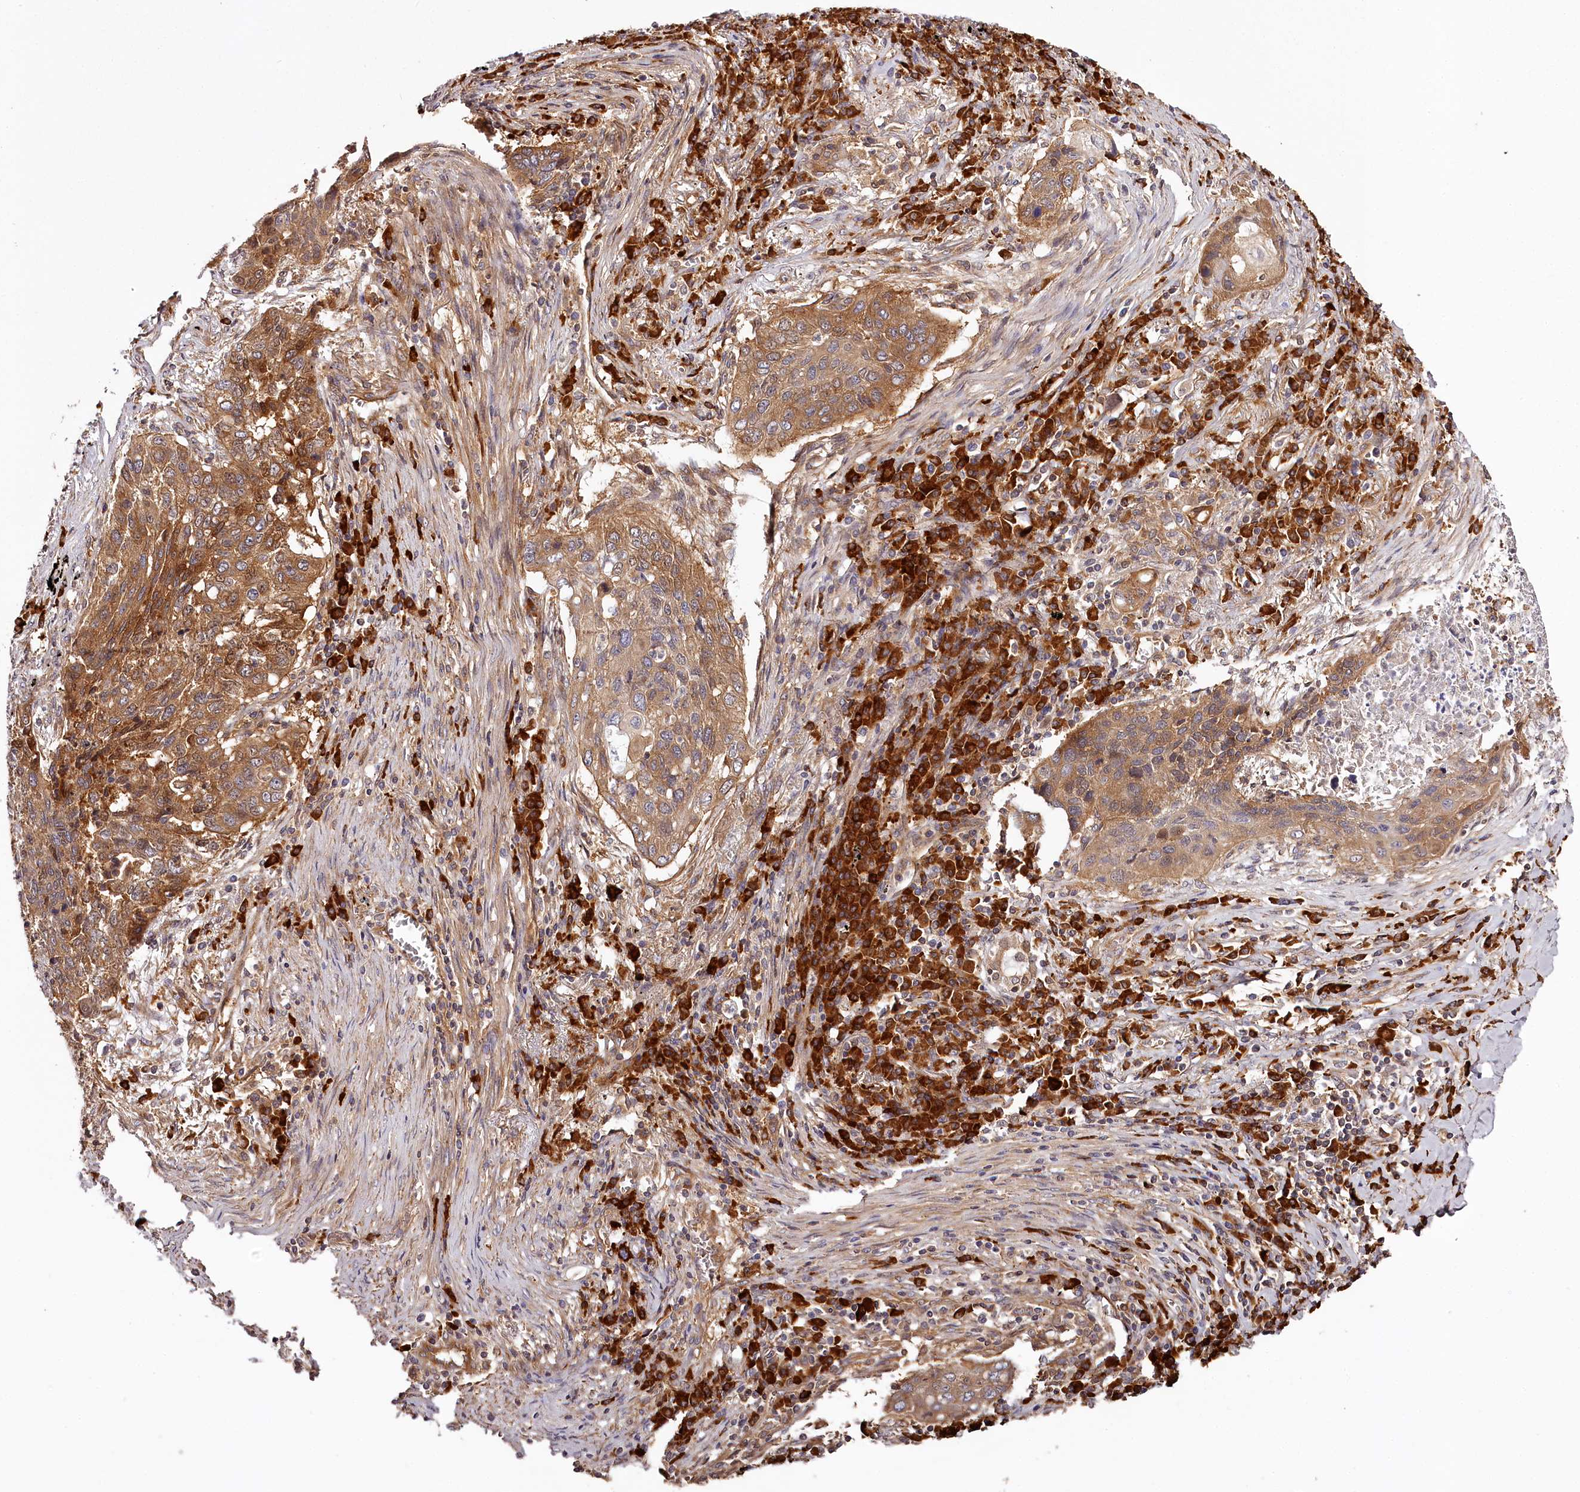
{"staining": {"intensity": "moderate", "quantity": ">75%", "location": "cytoplasmic/membranous"}, "tissue": "lung cancer", "cell_type": "Tumor cells", "image_type": "cancer", "snomed": [{"axis": "morphology", "description": "Squamous cell carcinoma, NOS"}, {"axis": "topography", "description": "Lung"}], "caption": "Protein staining displays moderate cytoplasmic/membranous staining in approximately >75% of tumor cells in squamous cell carcinoma (lung). (Stains: DAB (3,3'-diaminobenzidine) in brown, nuclei in blue, Microscopy: brightfield microscopy at high magnification).", "gene": "TARS1", "patient": {"sex": "female", "age": 63}}